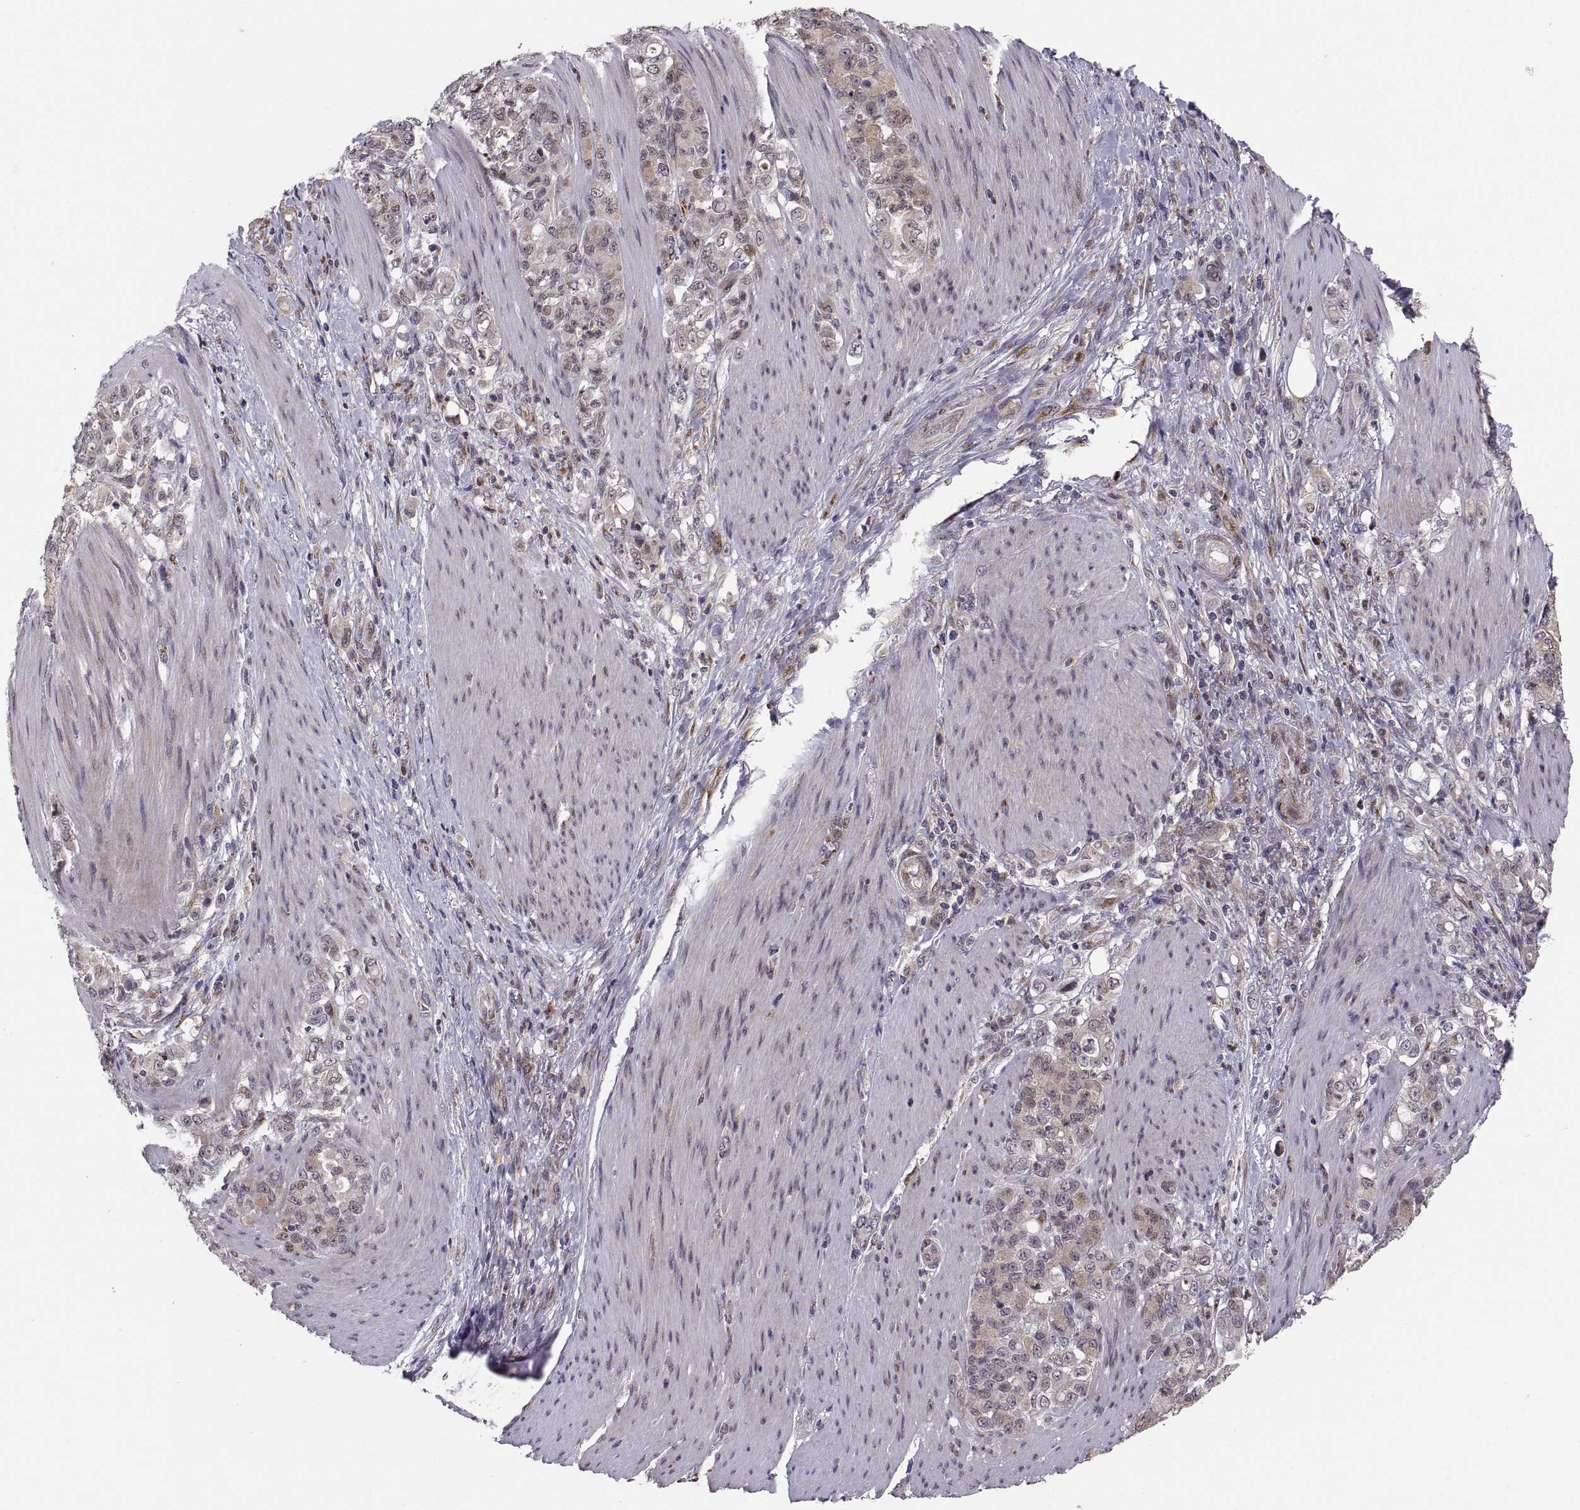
{"staining": {"intensity": "weak", "quantity": "25%-75%", "location": "cytoplasmic/membranous"}, "tissue": "stomach cancer", "cell_type": "Tumor cells", "image_type": "cancer", "snomed": [{"axis": "morphology", "description": "Adenocarcinoma, NOS"}, {"axis": "topography", "description": "Stomach"}], "caption": "Immunohistochemical staining of stomach cancer (adenocarcinoma) reveals low levels of weak cytoplasmic/membranous staining in approximately 25%-75% of tumor cells.", "gene": "TESC", "patient": {"sex": "female", "age": 79}}